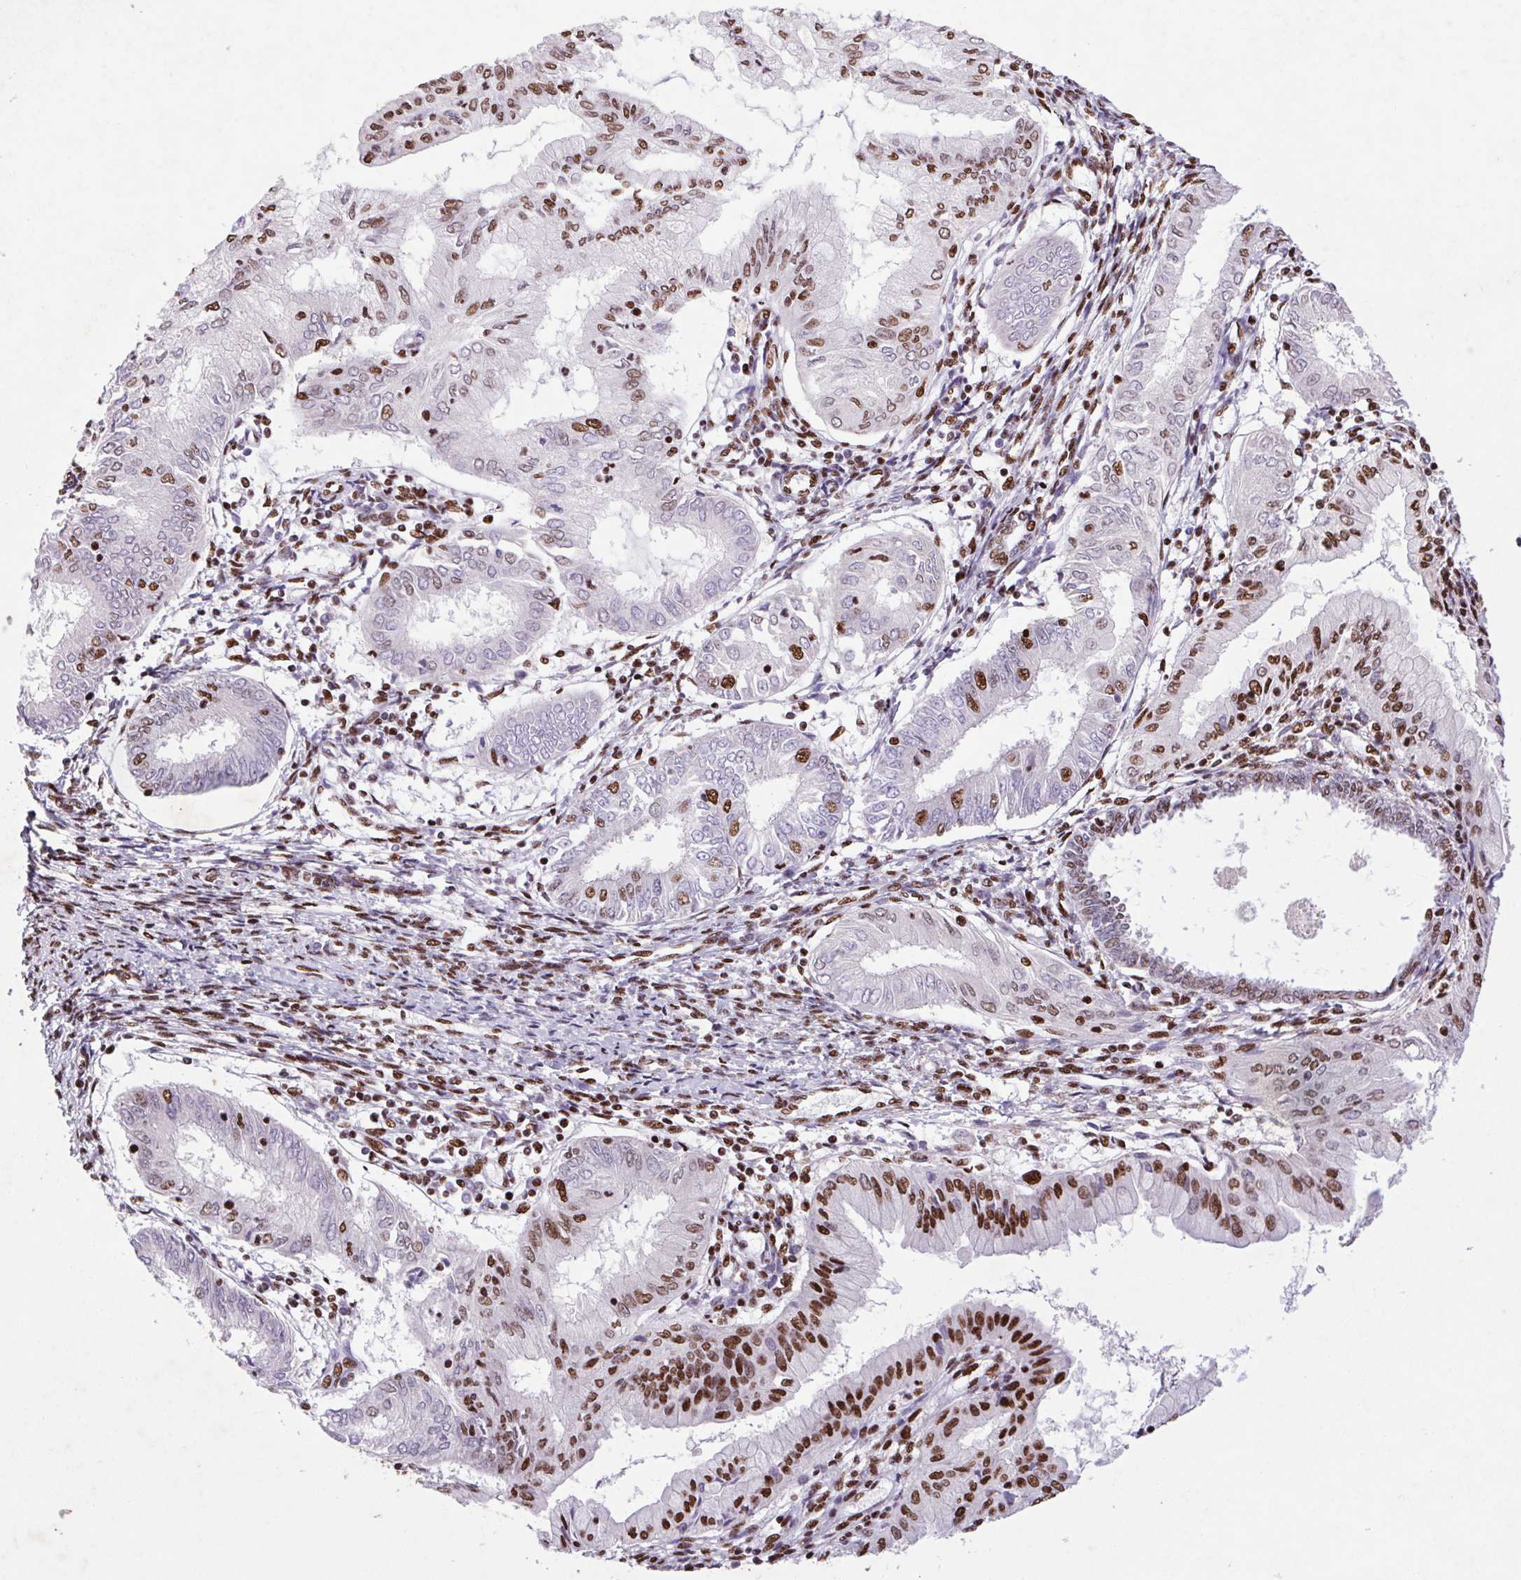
{"staining": {"intensity": "strong", "quantity": "<25%", "location": "nuclear"}, "tissue": "endometrial cancer", "cell_type": "Tumor cells", "image_type": "cancer", "snomed": [{"axis": "morphology", "description": "Adenocarcinoma, NOS"}, {"axis": "topography", "description": "Endometrium"}], "caption": "Human adenocarcinoma (endometrial) stained with a protein marker shows strong staining in tumor cells.", "gene": "LDLRAD4", "patient": {"sex": "female", "age": 68}}